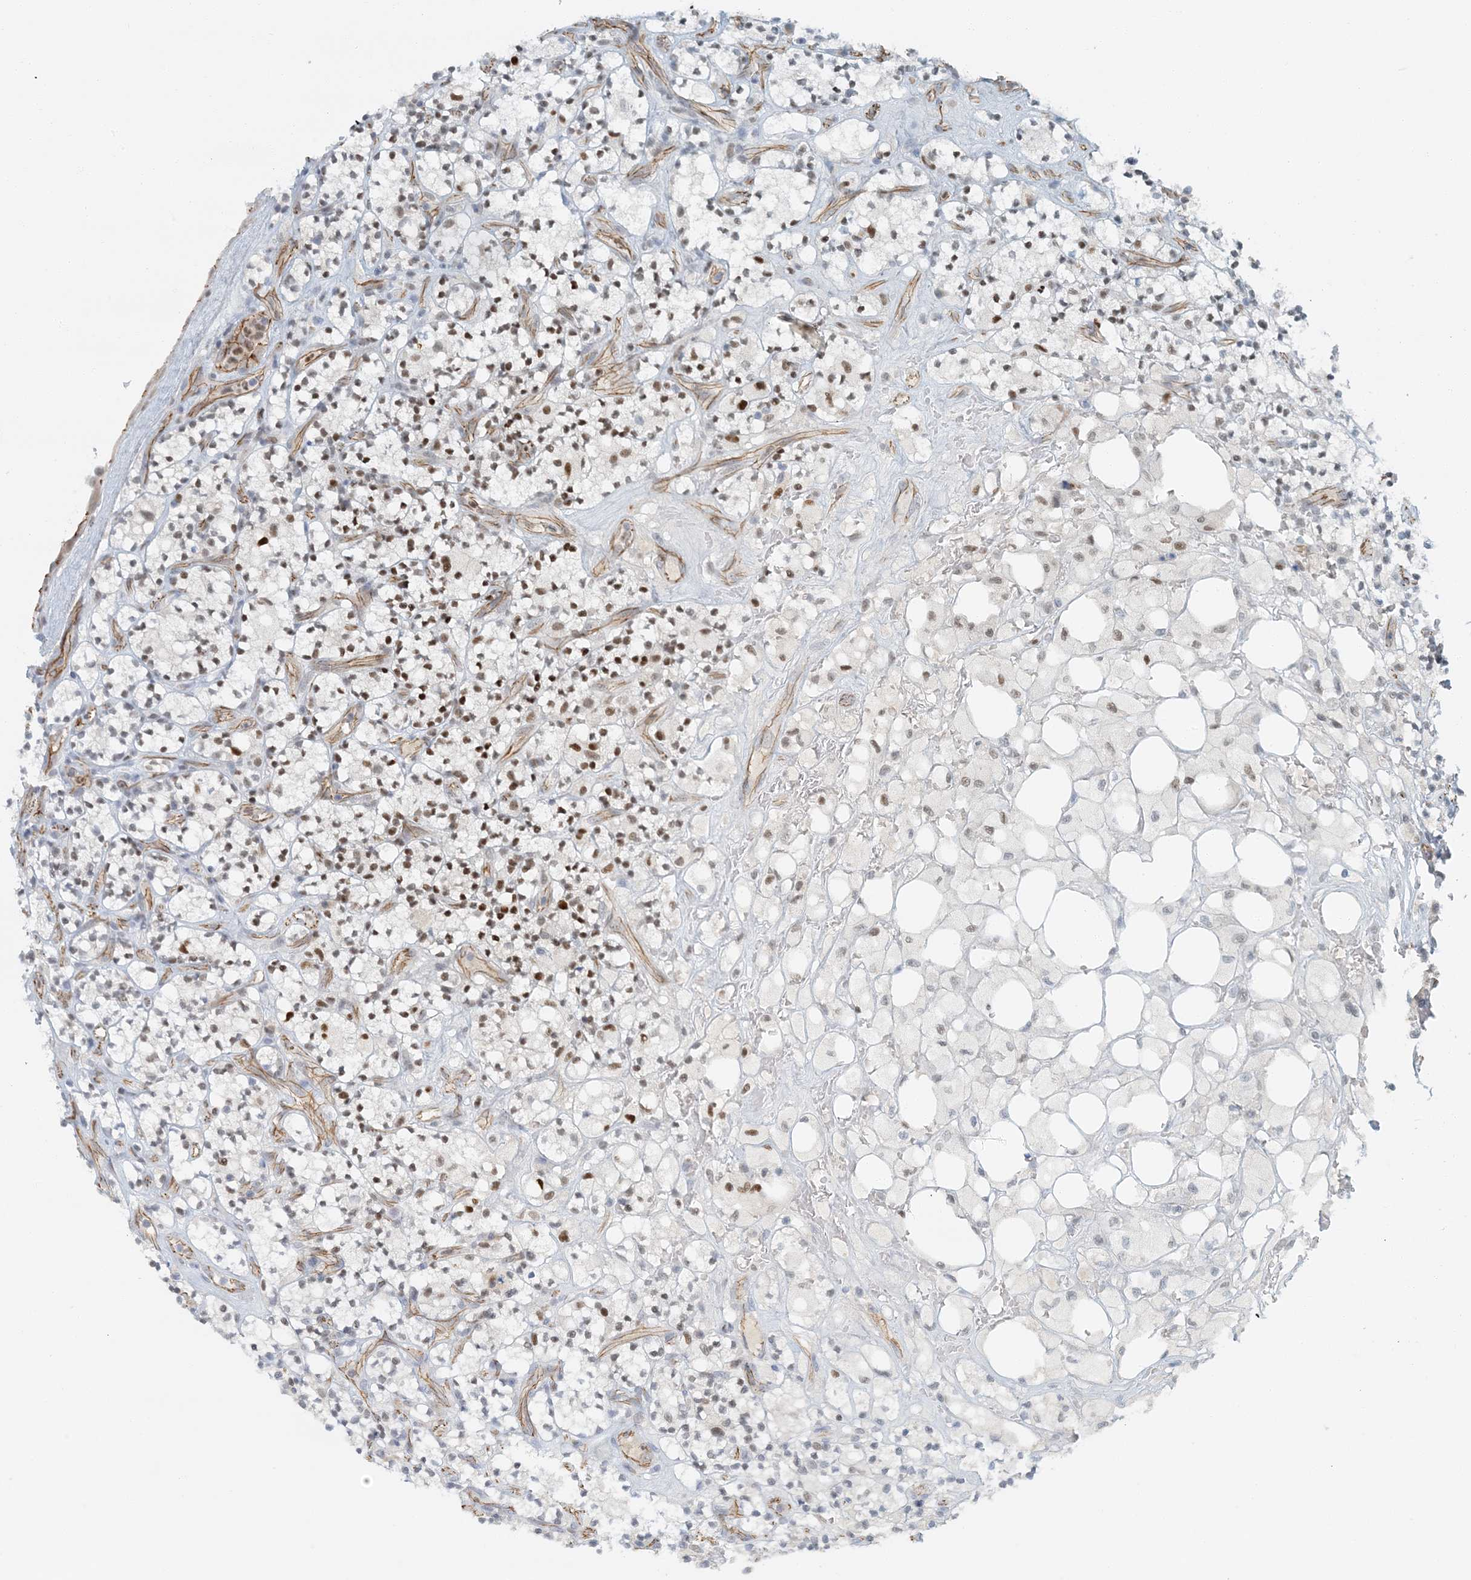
{"staining": {"intensity": "moderate", "quantity": "25%-75%", "location": "nuclear"}, "tissue": "renal cancer", "cell_type": "Tumor cells", "image_type": "cancer", "snomed": [{"axis": "morphology", "description": "Adenocarcinoma, NOS"}, {"axis": "topography", "description": "Kidney"}], "caption": "This micrograph reveals renal cancer stained with immunohistochemistry to label a protein in brown. The nuclear of tumor cells show moderate positivity for the protein. Nuclei are counter-stained blue.", "gene": "AK9", "patient": {"sex": "male", "age": 77}}